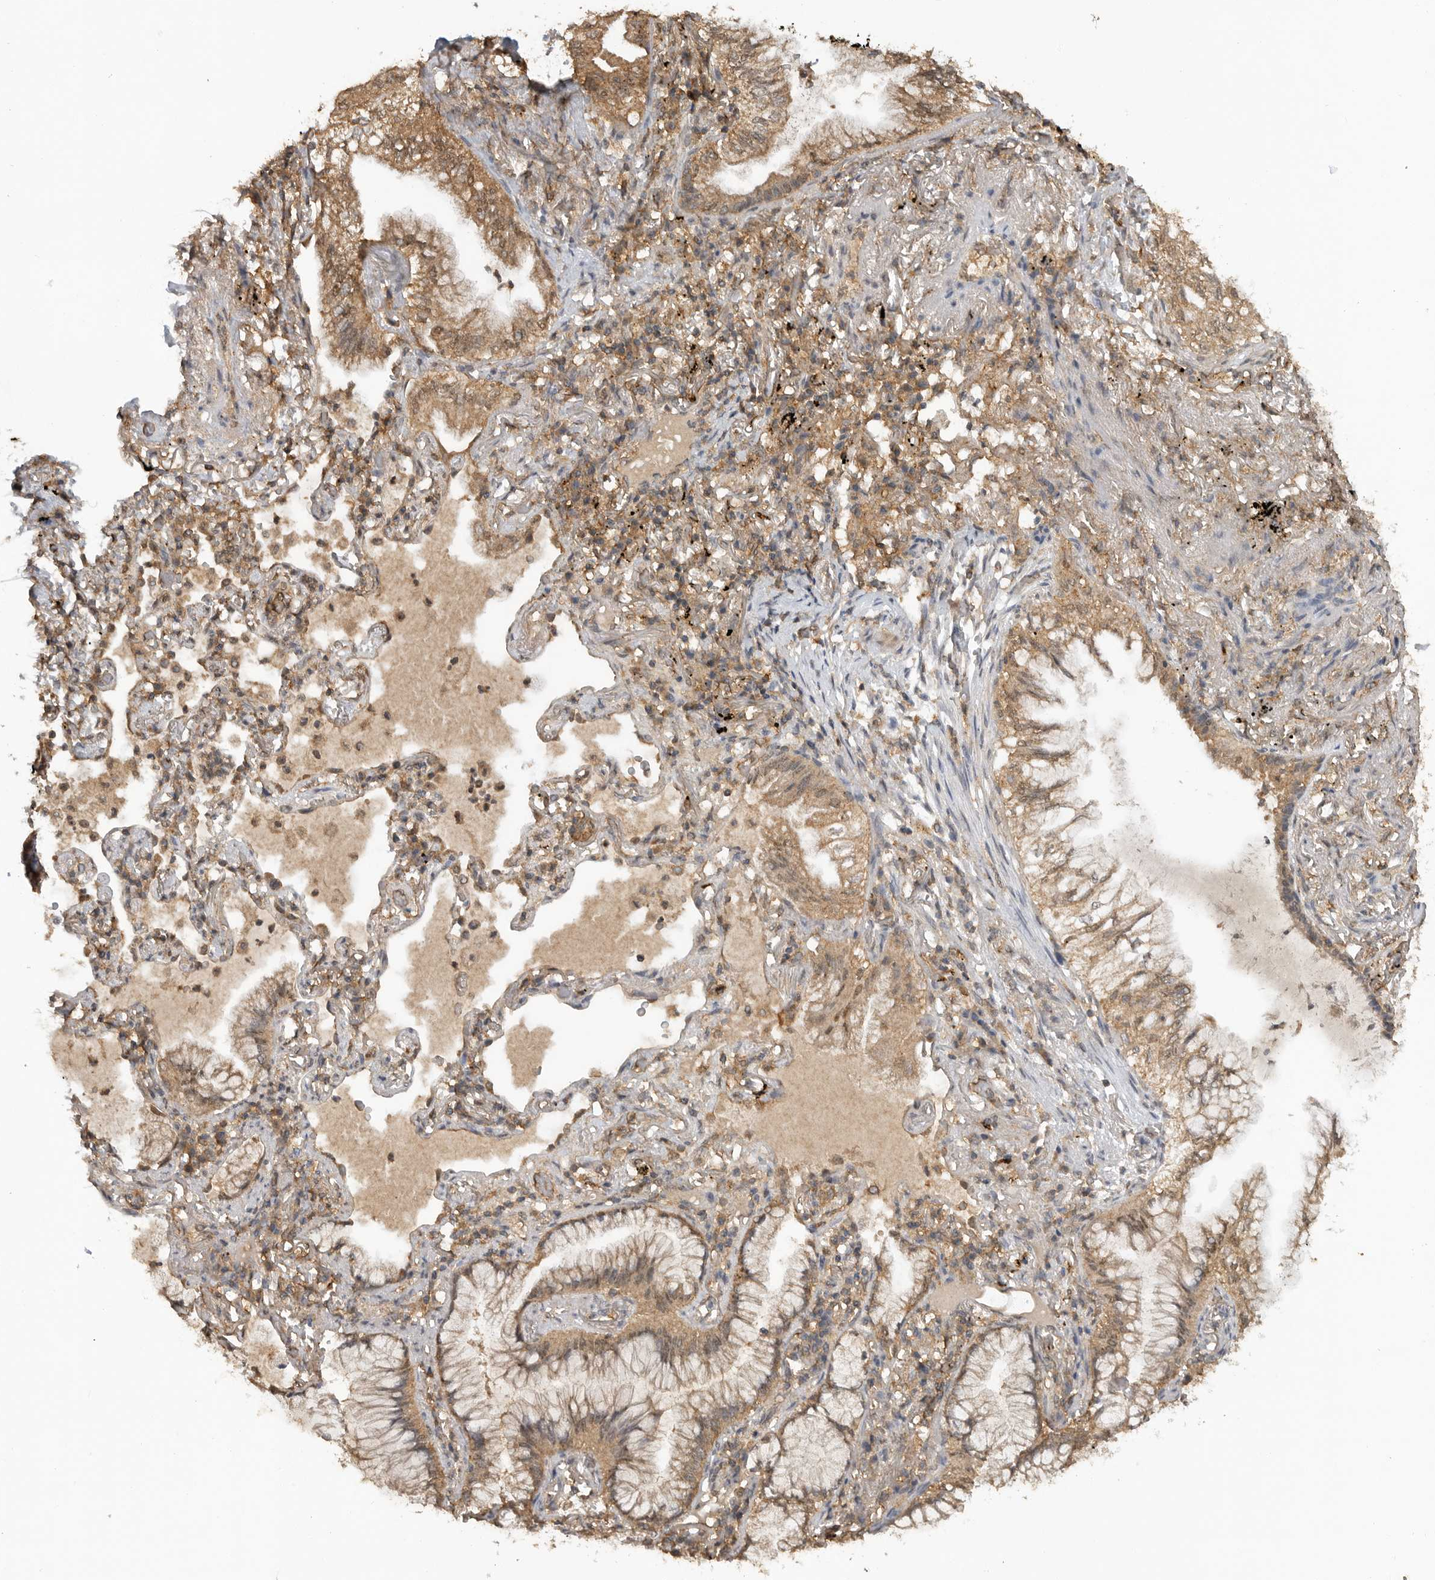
{"staining": {"intensity": "moderate", "quantity": ">75%", "location": "cytoplasmic/membranous"}, "tissue": "lung cancer", "cell_type": "Tumor cells", "image_type": "cancer", "snomed": [{"axis": "morphology", "description": "Adenocarcinoma, NOS"}, {"axis": "topography", "description": "Lung"}], "caption": "Human lung cancer stained for a protein (brown) shows moderate cytoplasmic/membranous positive staining in about >75% of tumor cells.", "gene": "ICOSLG", "patient": {"sex": "female", "age": 70}}